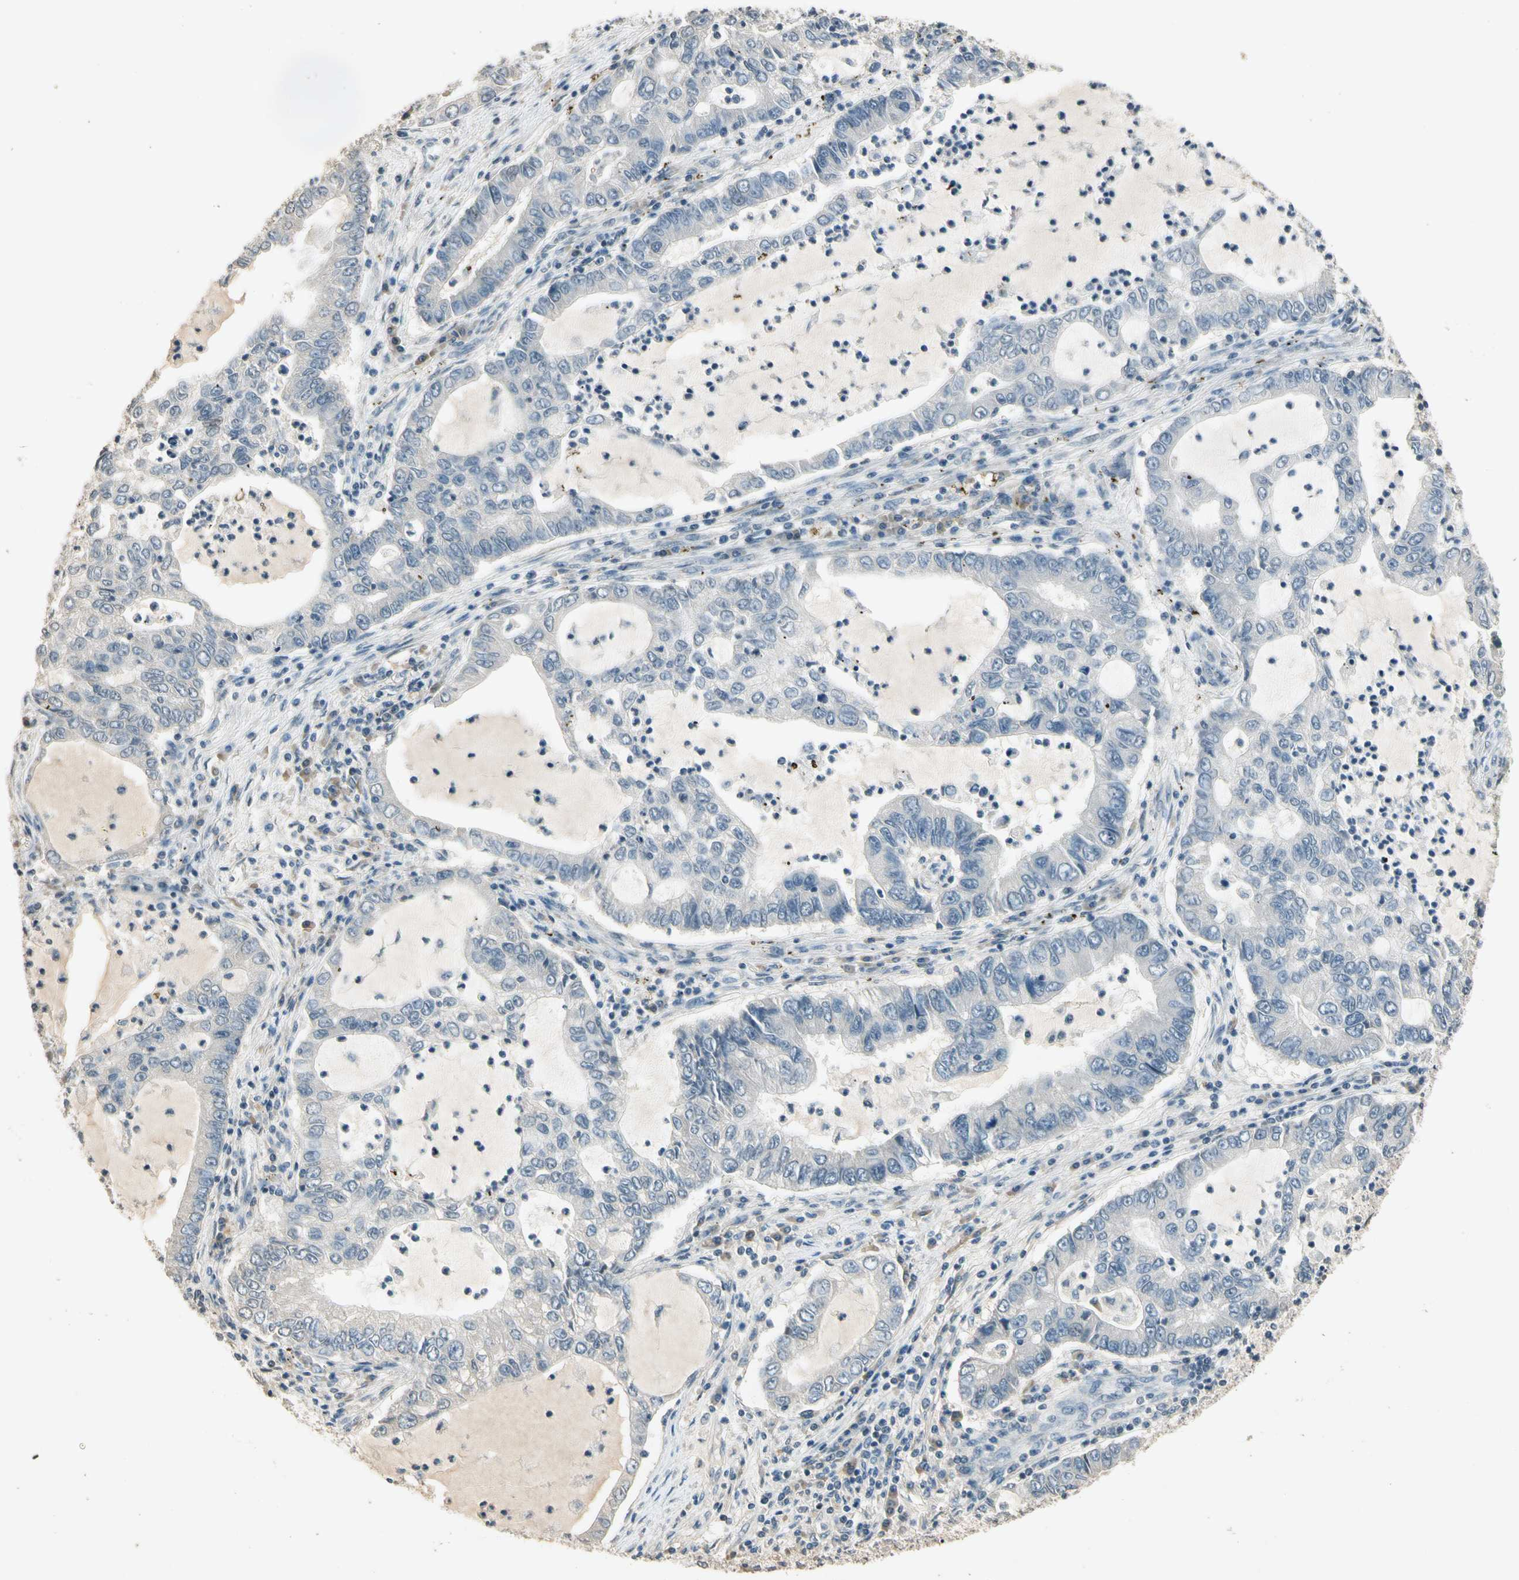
{"staining": {"intensity": "negative", "quantity": "none", "location": "none"}, "tissue": "lung cancer", "cell_type": "Tumor cells", "image_type": "cancer", "snomed": [{"axis": "morphology", "description": "Adenocarcinoma, NOS"}, {"axis": "topography", "description": "Lung"}], "caption": "Tumor cells are negative for protein expression in human adenocarcinoma (lung). (Stains: DAB immunohistochemistry (IHC) with hematoxylin counter stain, Microscopy: brightfield microscopy at high magnification).", "gene": "ZBTB4", "patient": {"sex": "female", "age": 51}}